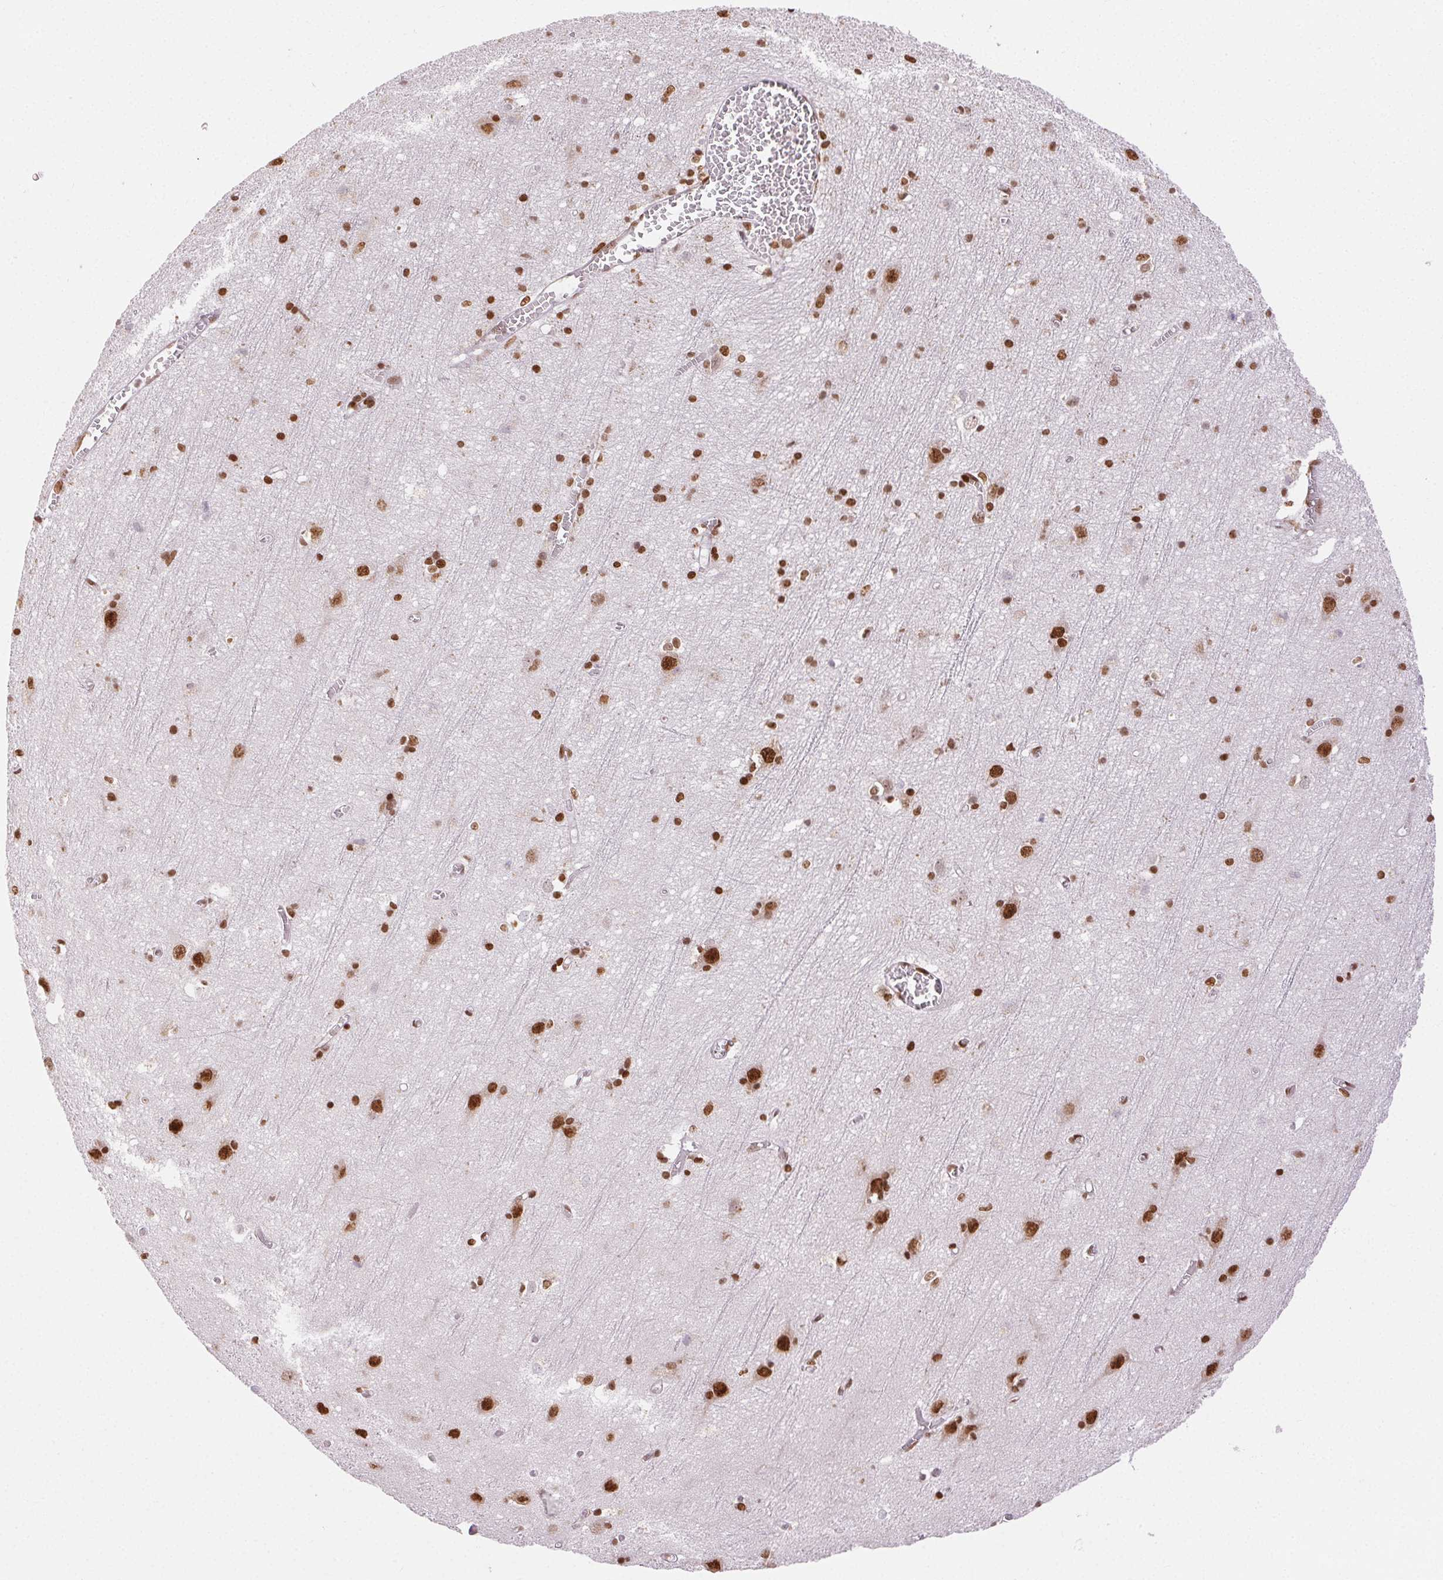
{"staining": {"intensity": "moderate", "quantity": ">75%", "location": "nuclear"}, "tissue": "cerebral cortex", "cell_type": "Endothelial cells", "image_type": "normal", "snomed": [{"axis": "morphology", "description": "Normal tissue, NOS"}, {"axis": "topography", "description": "Cerebral cortex"}], "caption": "A histopathology image of cerebral cortex stained for a protein shows moderate nuclear brown staining in endothelial cells.", "gene": "ZNF80", "patient": {"sex": "male", "age": 70}}